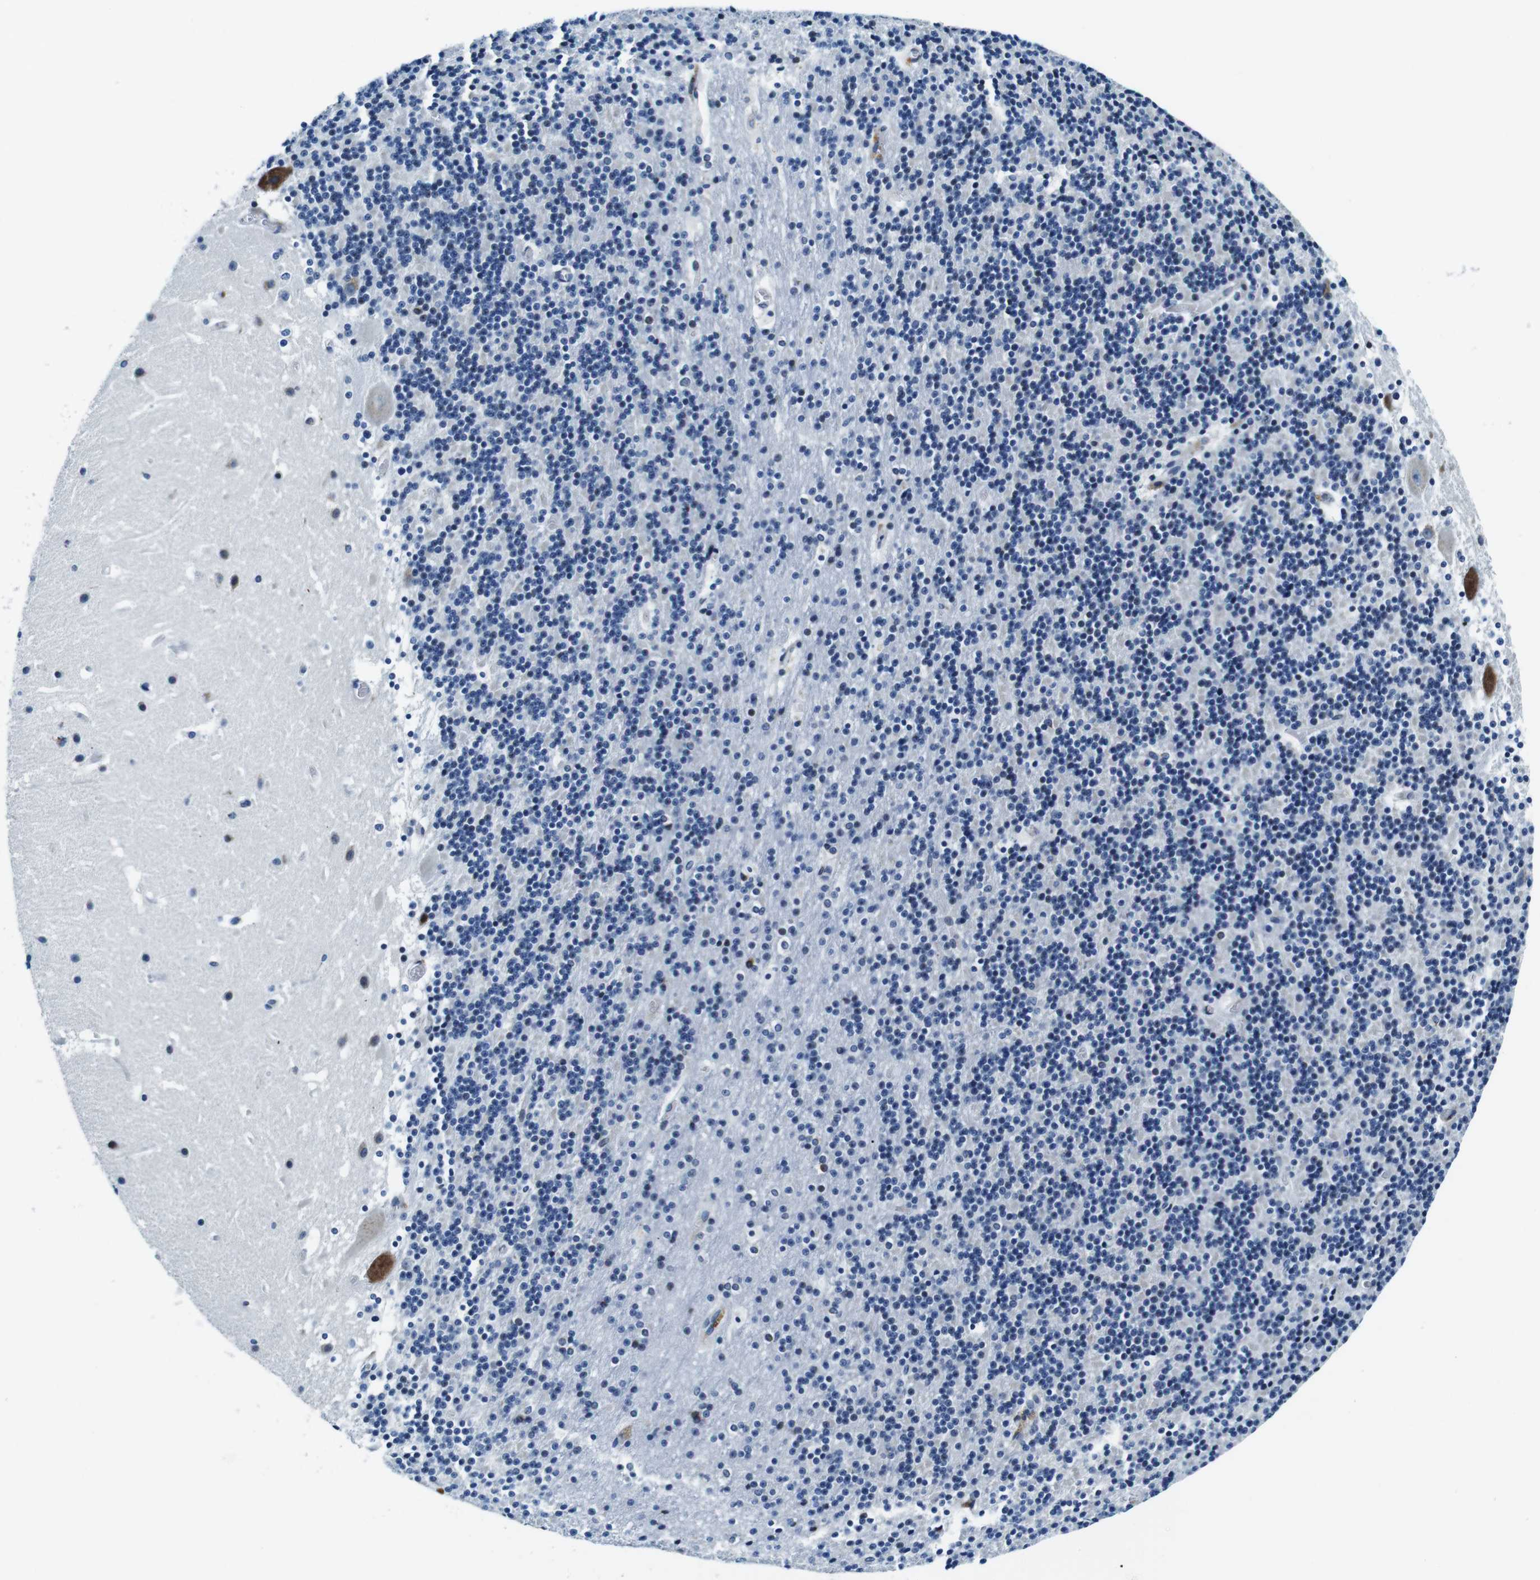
{"staining": {"intensity": "weak", "quantity": "25%-75%", "location": "nuclear"}, "tissue": "cerebellum", "cell_type": "Cells in granular layer", "image_type": "normal", "snomed": [{"axis": "morphology", "description": "Normal tissue, NOS"}, {"axis": "topography", "description": "Cerebellum"}], "caption": "A histopathology image showing weak nuclear staining in about 25%-75% of cells in granular layer in normal cerebellum, as visualized by brown immunohistochemical staining.", "gene": "FAR2", "patient": {"sex": "male", "age": 45}}